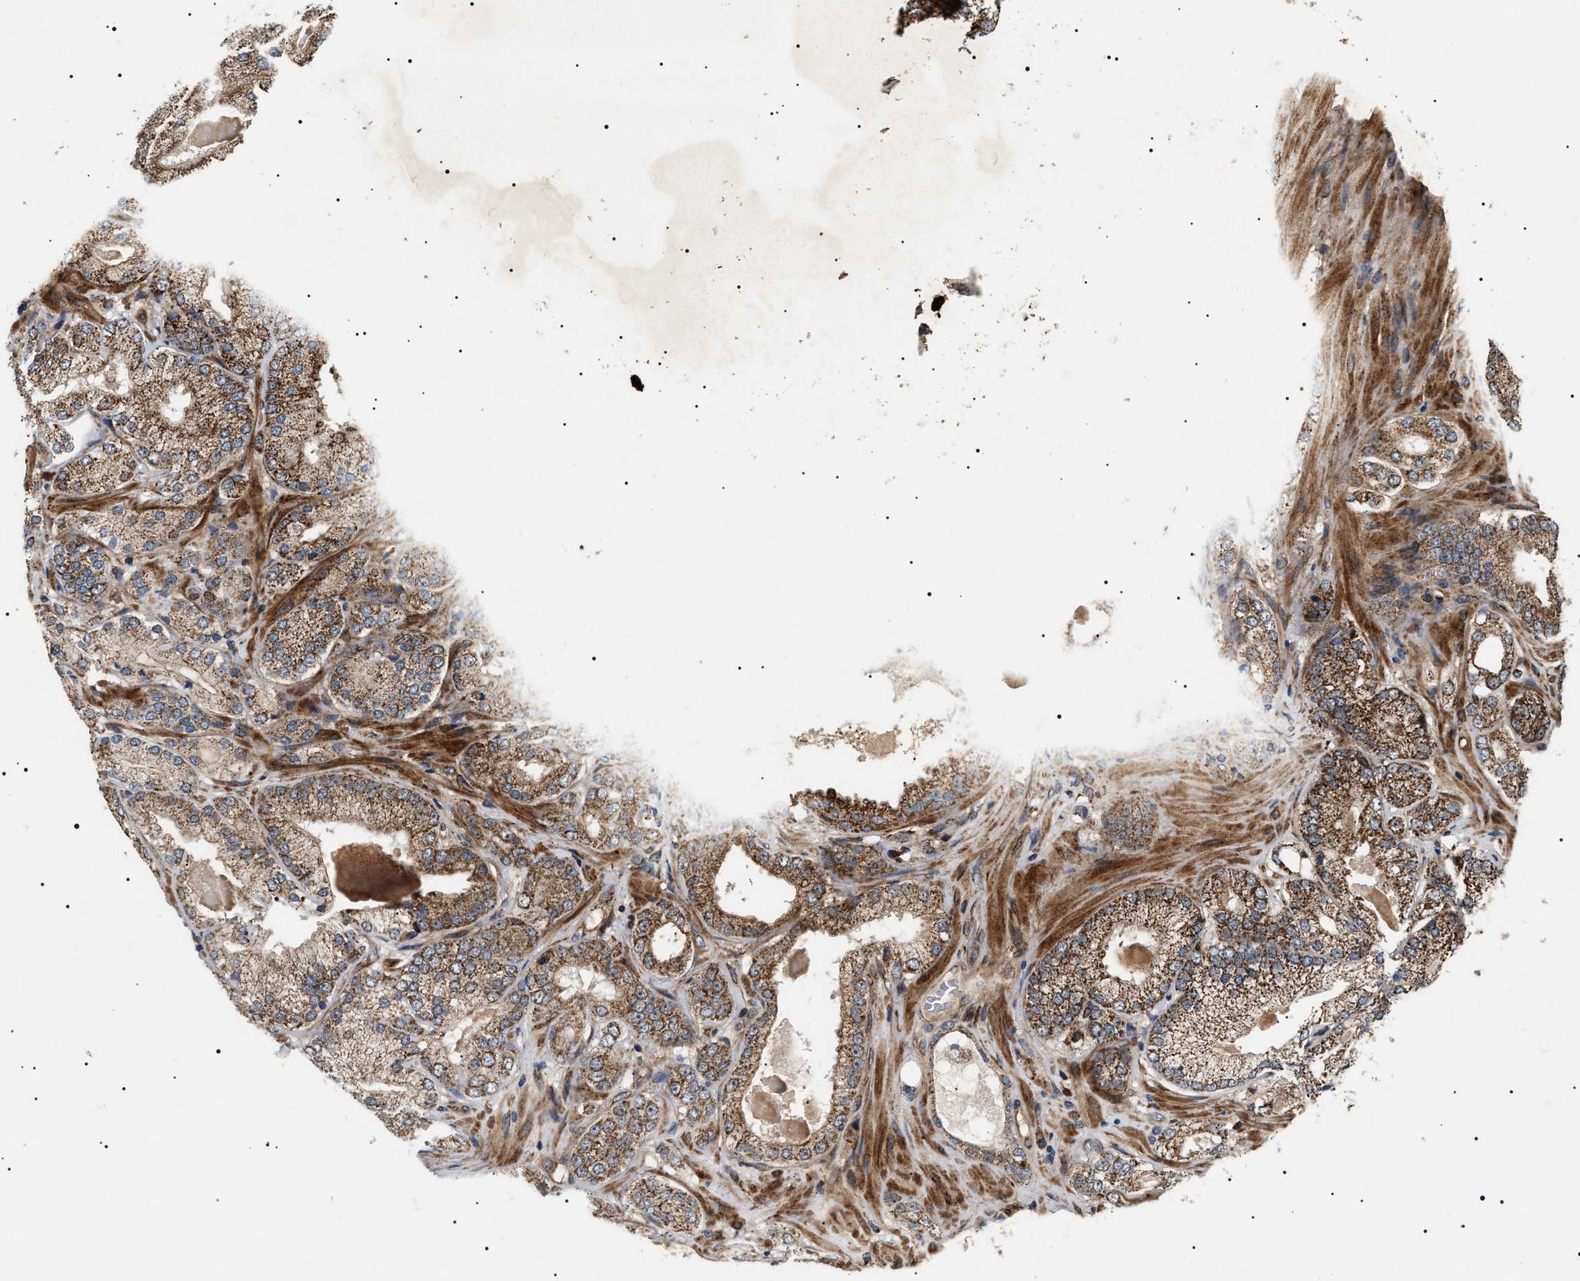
{"staining": {"intensity": "strong", "quantity": ">75%", "location": "cytoplasmic/membranous"}, "tissue": "prostate cancer", "cell_type": "Tumor cells", "image_type": "cancer", "snomed": [{"axis": "morphology", "description": "Adenocarcinoma, Low grade"}, {"axis": "topography", "description": "Prostate"}], "caption": "Tumor cells display high levels of strong cytoplasmic/membranous staining in about >75% of cells in prostate cancer (adenocarcinoma (low-grade)).", "gene": "ZBTB26", "patient": {"sex": "male", "age": 65}}